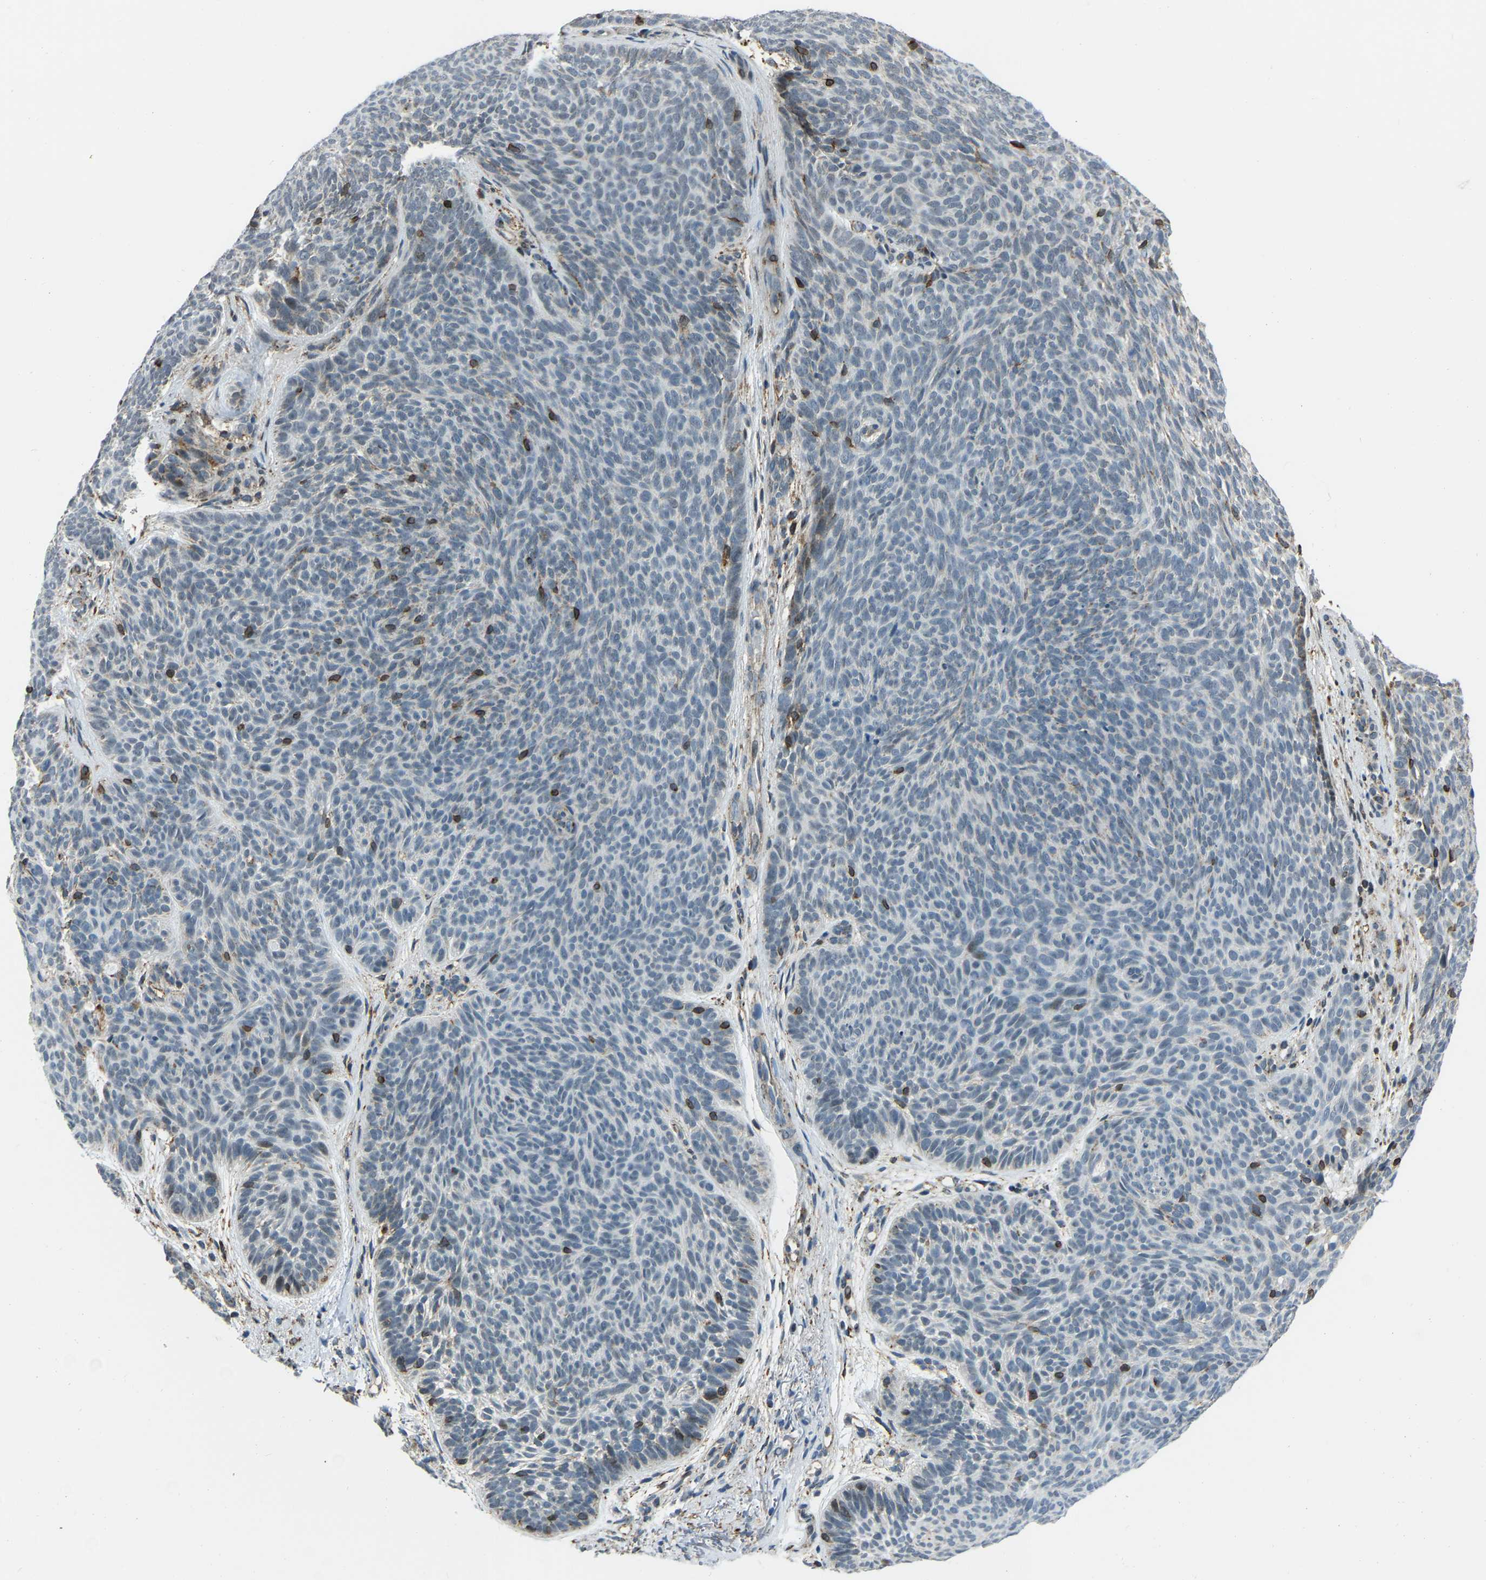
{"staining": {"intensity": "negative", "quantity": "none", "location": "none"}, "tissue": "skin cancer", "cell_type": "Tumor cells", "image_type": "cancer", "snomed": [{"axis": "morphology", "description": "Basal cell carcinoma"}, {"axis": "topography", "description": "Skin"}], "caption": "A high-resolution micrograph shows immunohistochemistry (IHC) staining of skin cancer (basal cell carcinoma), which shows no significant expression in tumor cells.", "gene": "RBM33", "patient": {"sex": "male", "age": 61}}